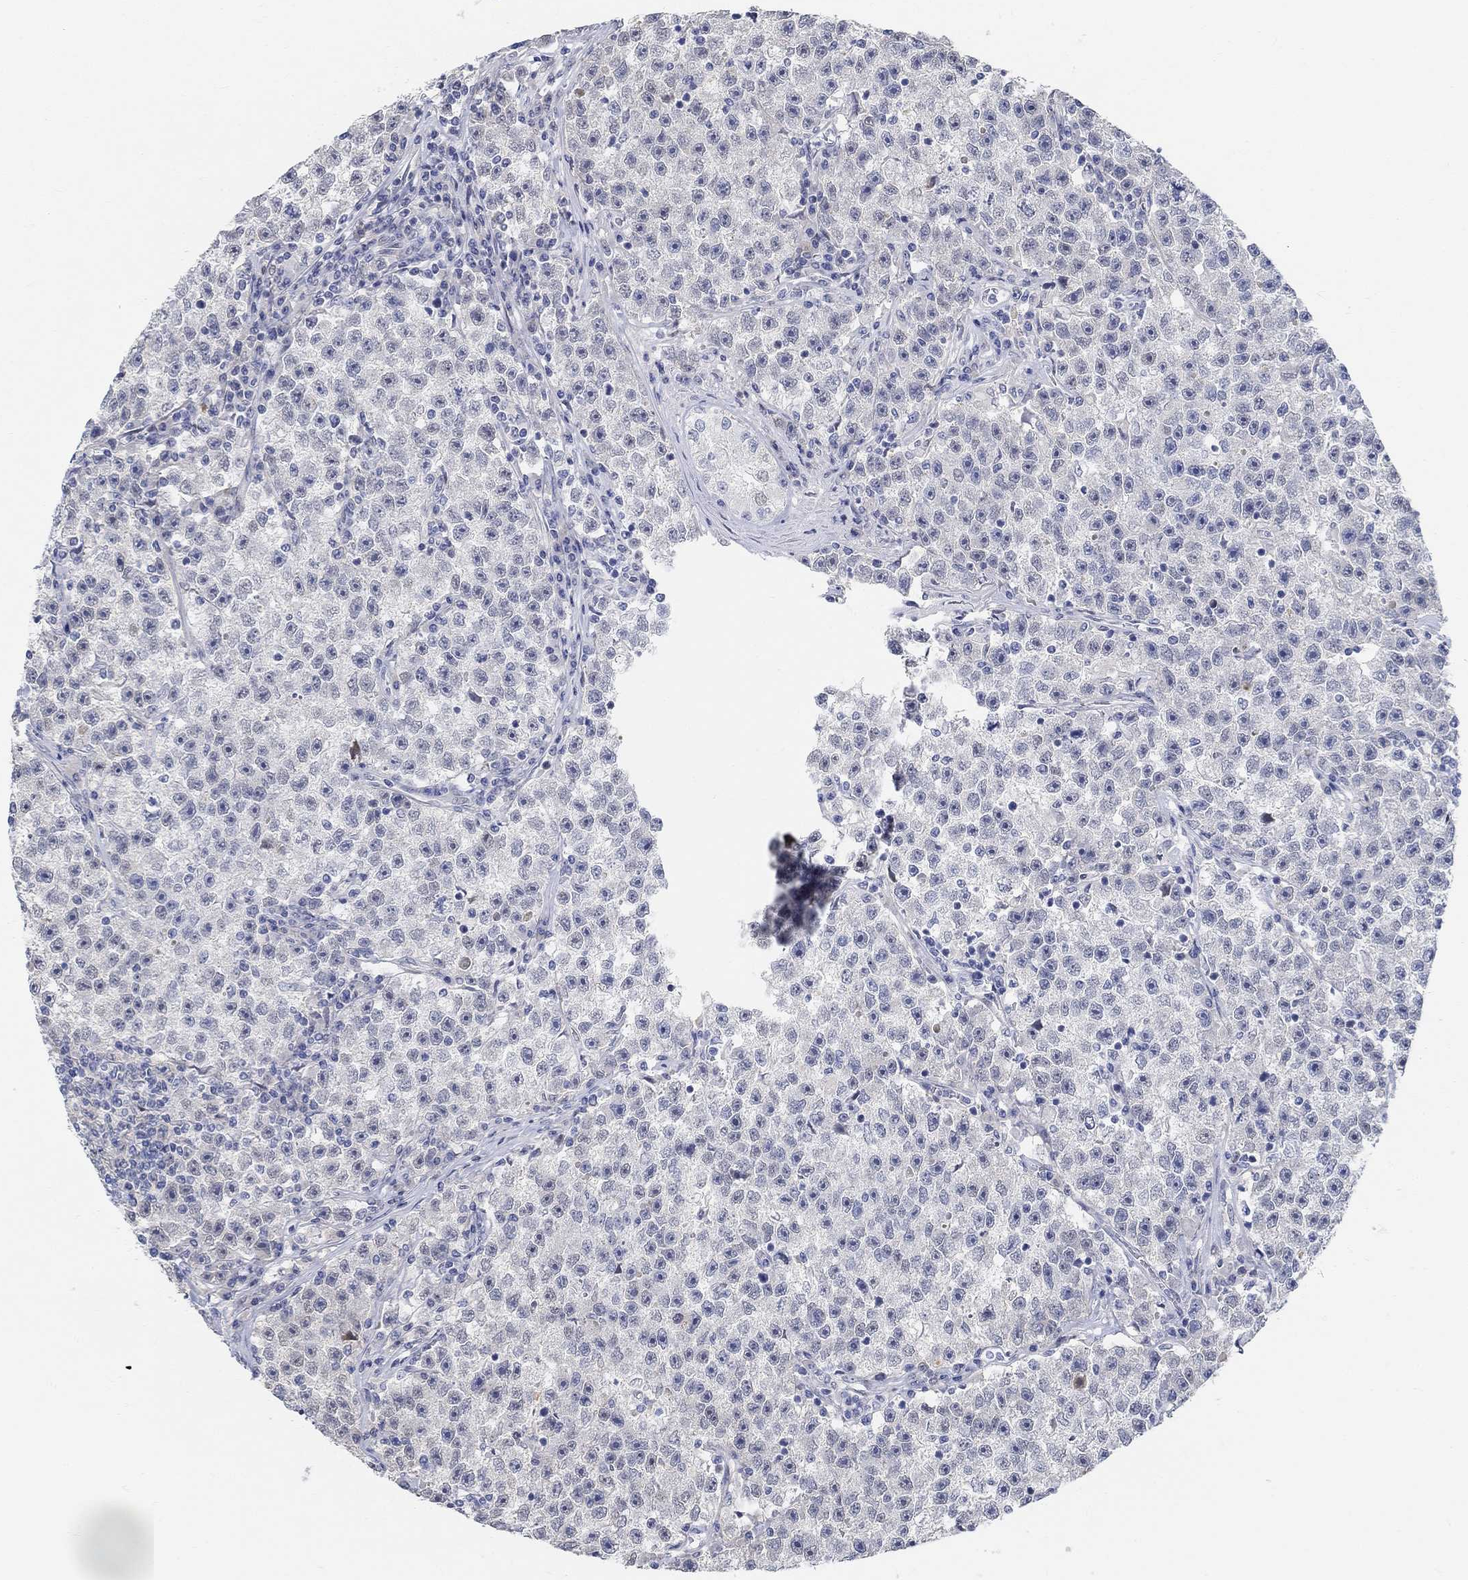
{"staining": {"intensity": "negative", "quantity": "none", "location": "none"}, "tissue": "testis cancer", "cell_type": "Tumor cells", "image_type": "cancer", "snomed": [{"axis": "morphology", "description": "Seminoma, NOS"}, {"axis": "topography", "description": "Testis"}], "caption": "Testis cancer was stained to show a protein in brown. There is no significant positivity in tumor cells.", "gene": "SNTG2", "patient": {"sex": "male", "age": 22}}